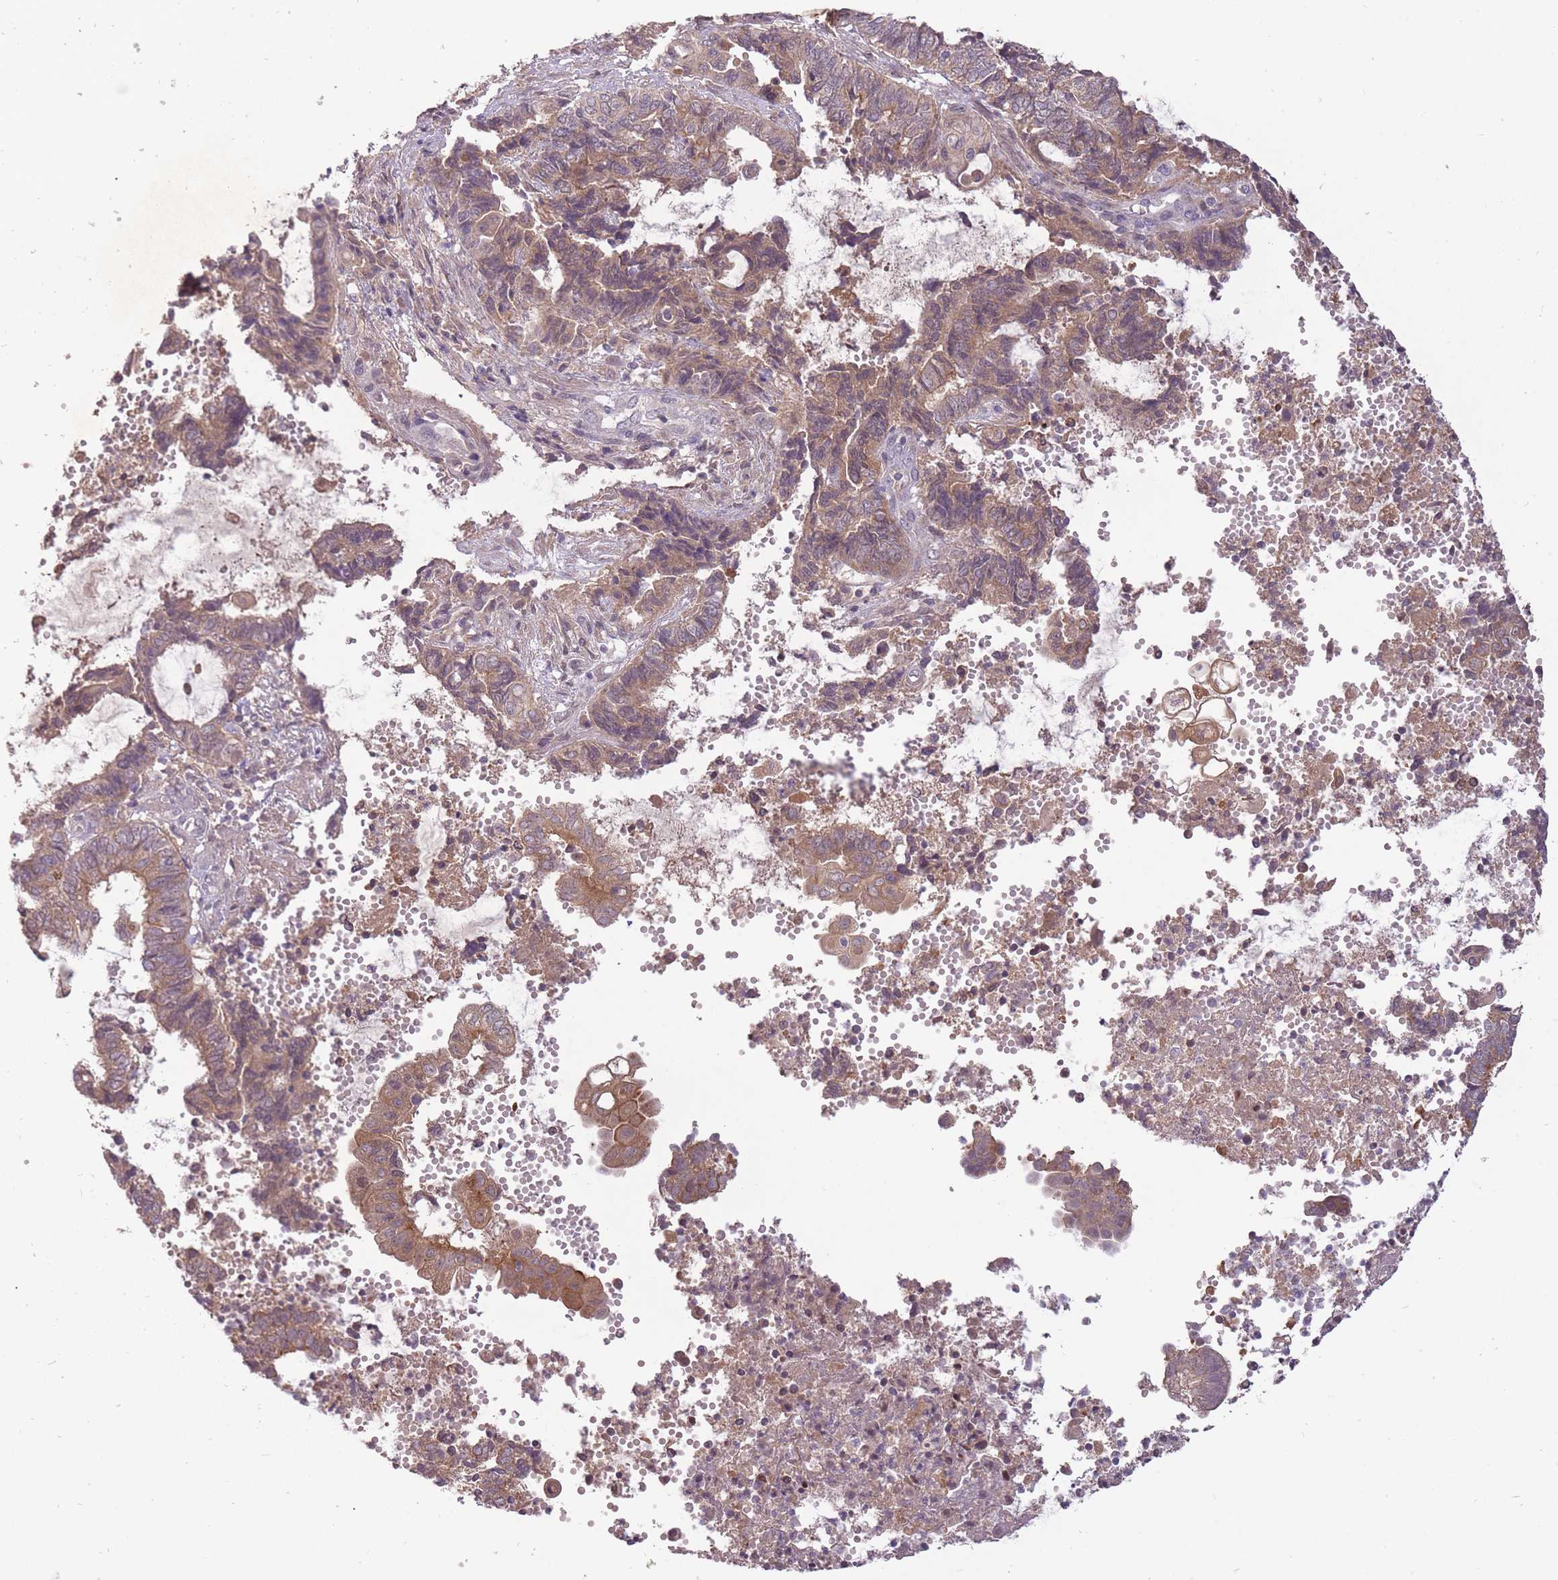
{"staining": {"intensity": "weak", "quantity": ">75%", "location": "cytoplasmic/membranous"}, "tissue": "endometrial cancer", "cell_type": "Tumor cells", "image_type": "cancer", "snomed": [{"axis": "morphology", "description": "Adenocarcinoma, NOS"}, {"axis": "topography", "description": "Uterus"}, {"axis": "topography", "description": "Endometrium"}], "caption": "Endometrial cancer (adenocarcinoma) stained with a protein marker reveals weak staining in tumor cells.", "gene": "LRATD2", "patient": {"sex": "female", "age": 70}}